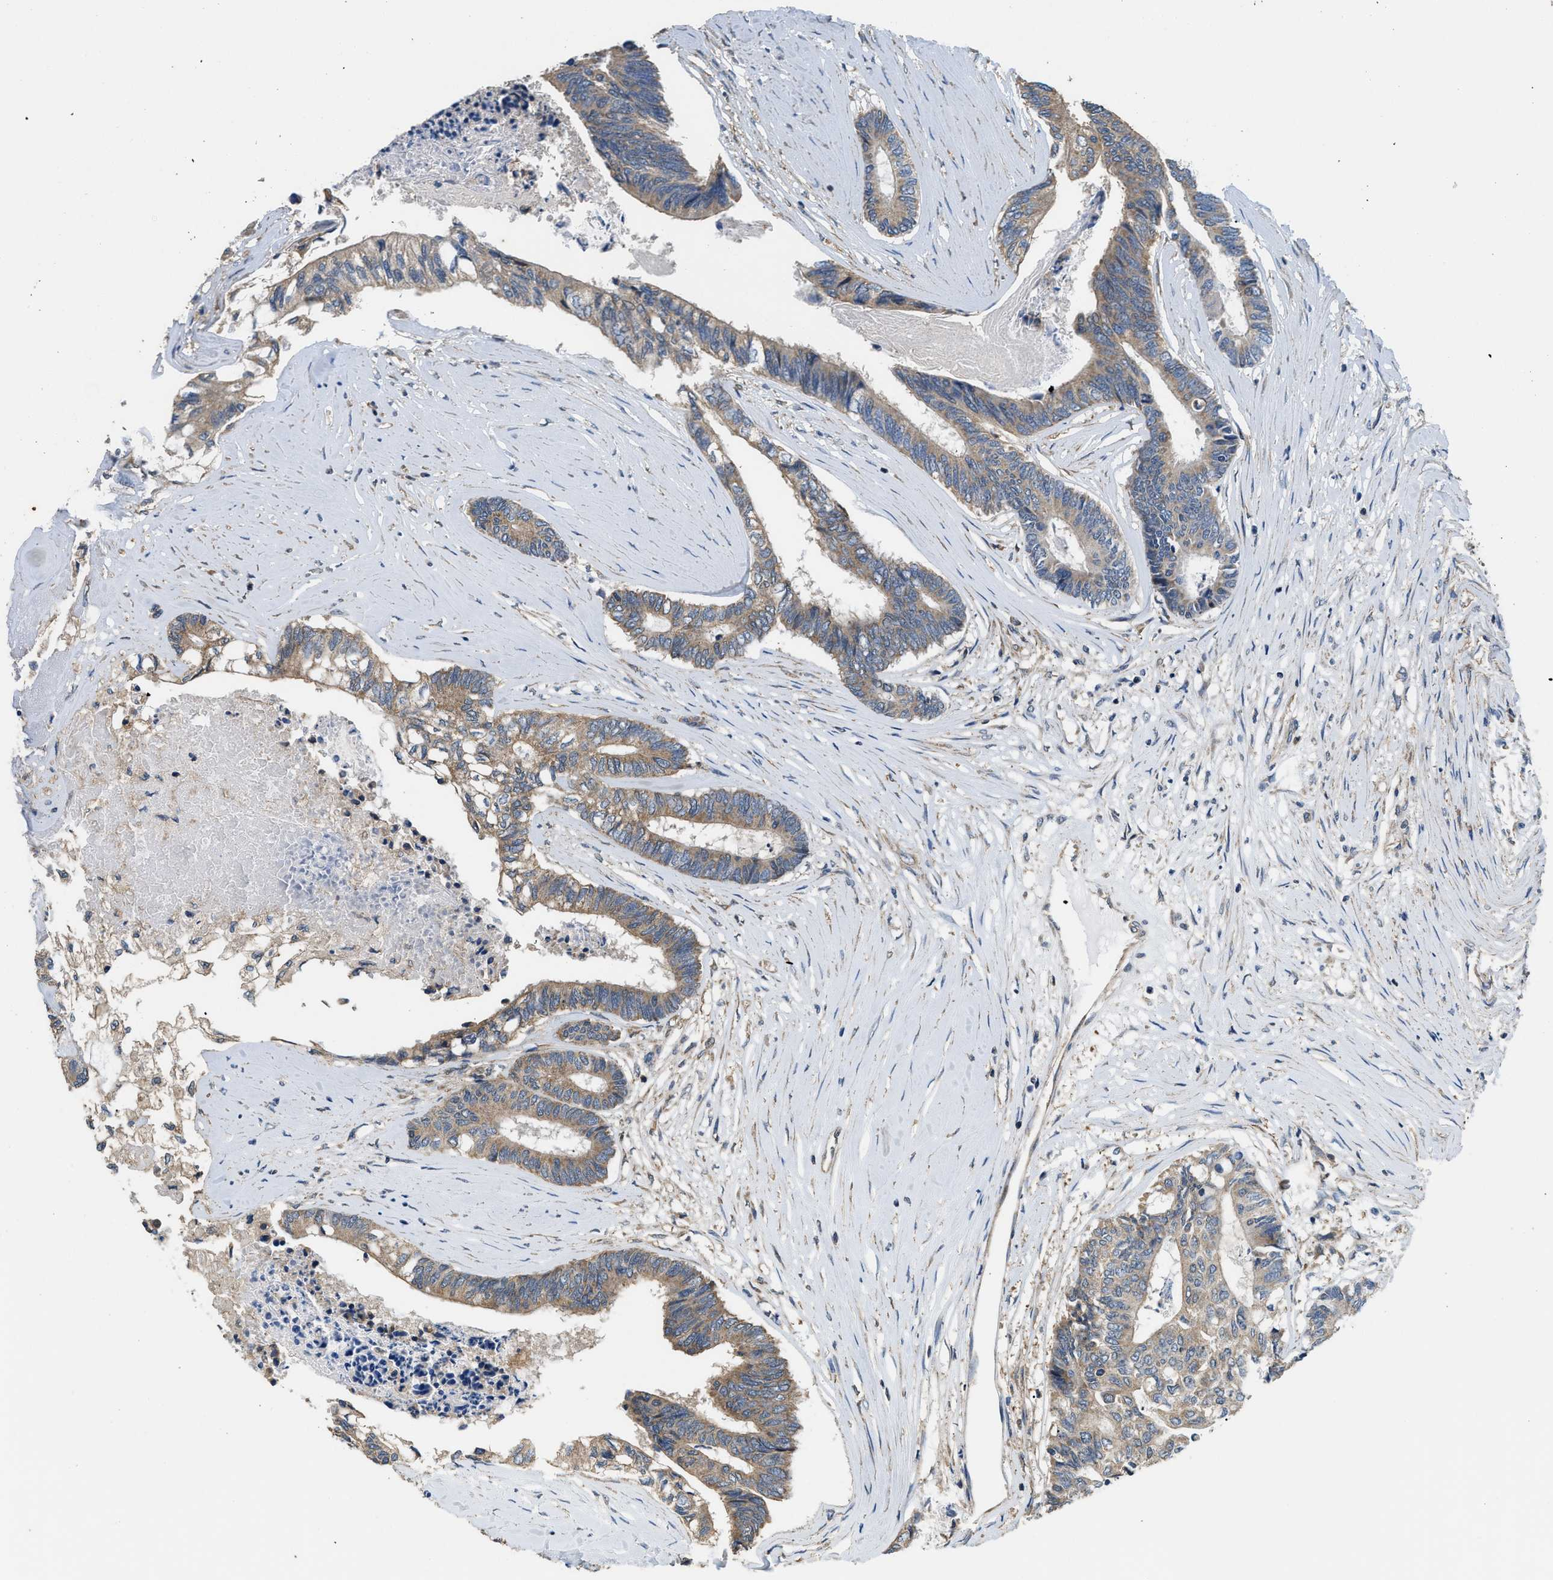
{"staining": {"intensity": "moderate", "quantity": ">75%", "location": "cytoplasmic/membranous"}, "tissue": "colorectal cancer", "cell_type": "Tumor cells", "image_type": "cancer", "snomed": [{"axis": "morphology", "description": "Adenocarcinoma, NOS"}, {"axis": "topography", "description": "Rectum"}], "caption": "Colorectal cancer stained with a protein marker exhibits moderate staining in tumor cells.", "gene": "SSH2", "patient": {"sex": "male", "age": 63}}